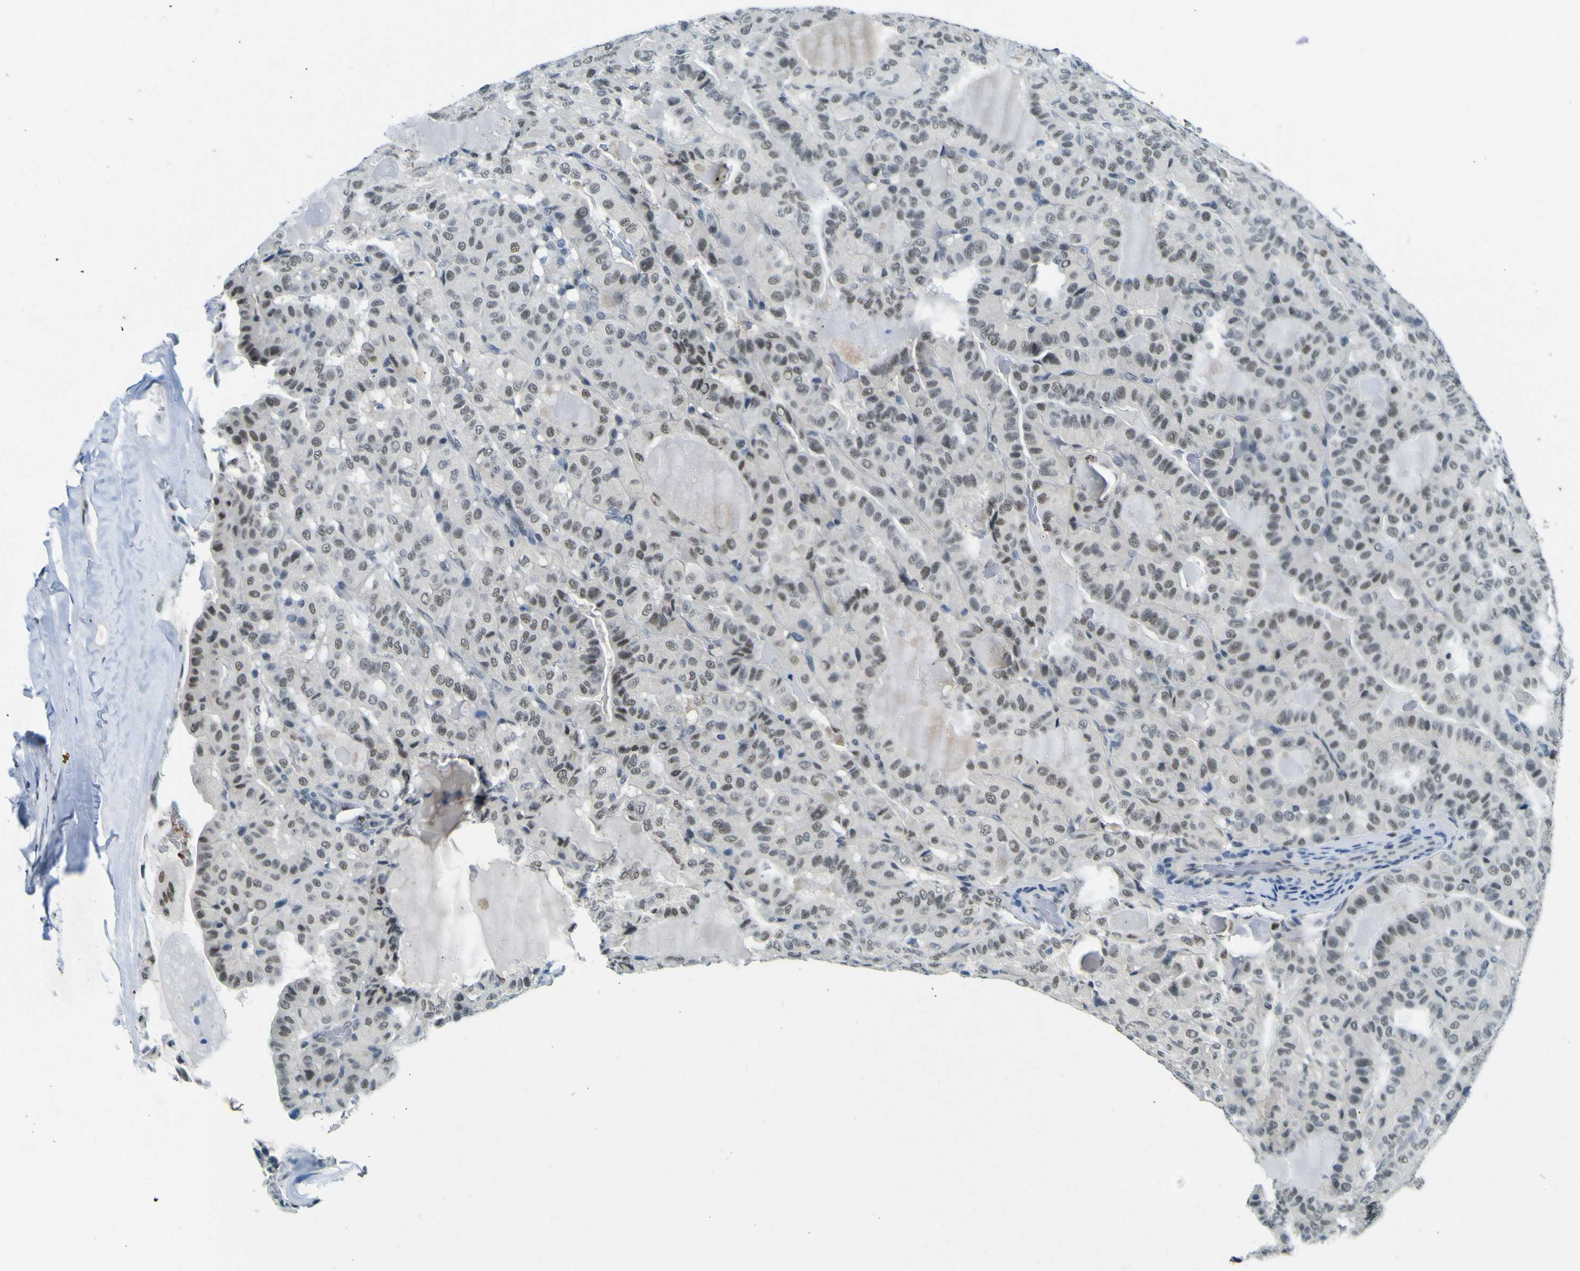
{"staining": {"intensity": "weak", "quantity": "25%-75%", "location": "nuclear"}, "tissue": "thyroid cancer", "cell_type": "Tumor cells", "image_type": "cancer", "snomed": [{"axis": "morphology", "description": "Papillary adenocarcinoma, NOS"}, {"axis": "topography", "description": "Thyroid gland"}], "caption": "Thyroid cancer (papillary adenocarcinoma) stained for a protein shows weak nuclear positivity in tumor cells. Ihc stains the protein in brown and the nuclei are stained blue.", "gene": "CEBPG", "patient": {"sex": "male", "age": 77}}